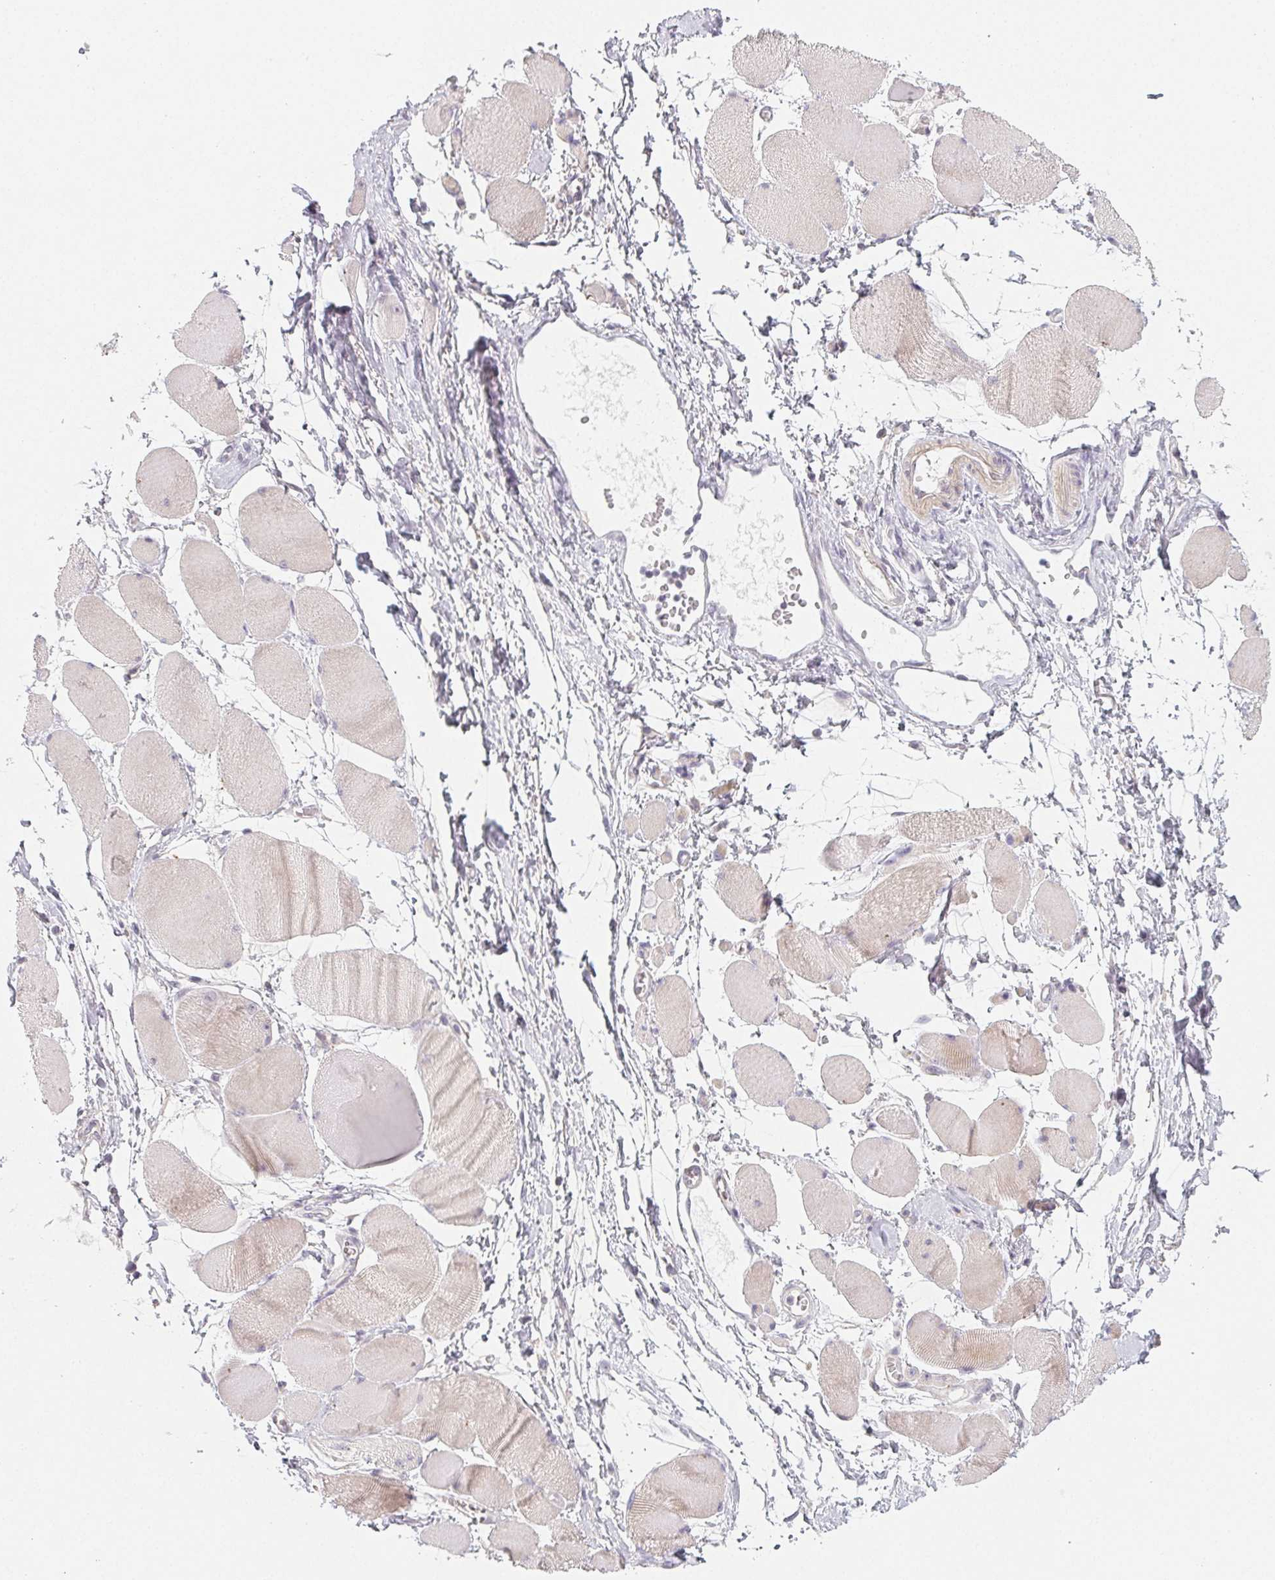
{"staining": {"intensity": "weak", "quantity": "25%-75%", "location": "cytoplasmic/membranous"}, "tissue": "skeletal muscle", "cell_type": "Myocytes", "image_type": "normal", "snomed": [{"axis": "morphology", "description": "Normal tissue, NOS"}, {"axis": "topography", "description": "Skeletal muscle"}], "caption": "An image showing weak cytoplasmic/membranous staining in approximately 25%-75% of myocytes in unremarkable skeletal muscle, as visualized by brown immunohistochemical staining.", "gene": "LRRC23", "patient": {"sex": "female", "age": 75}}